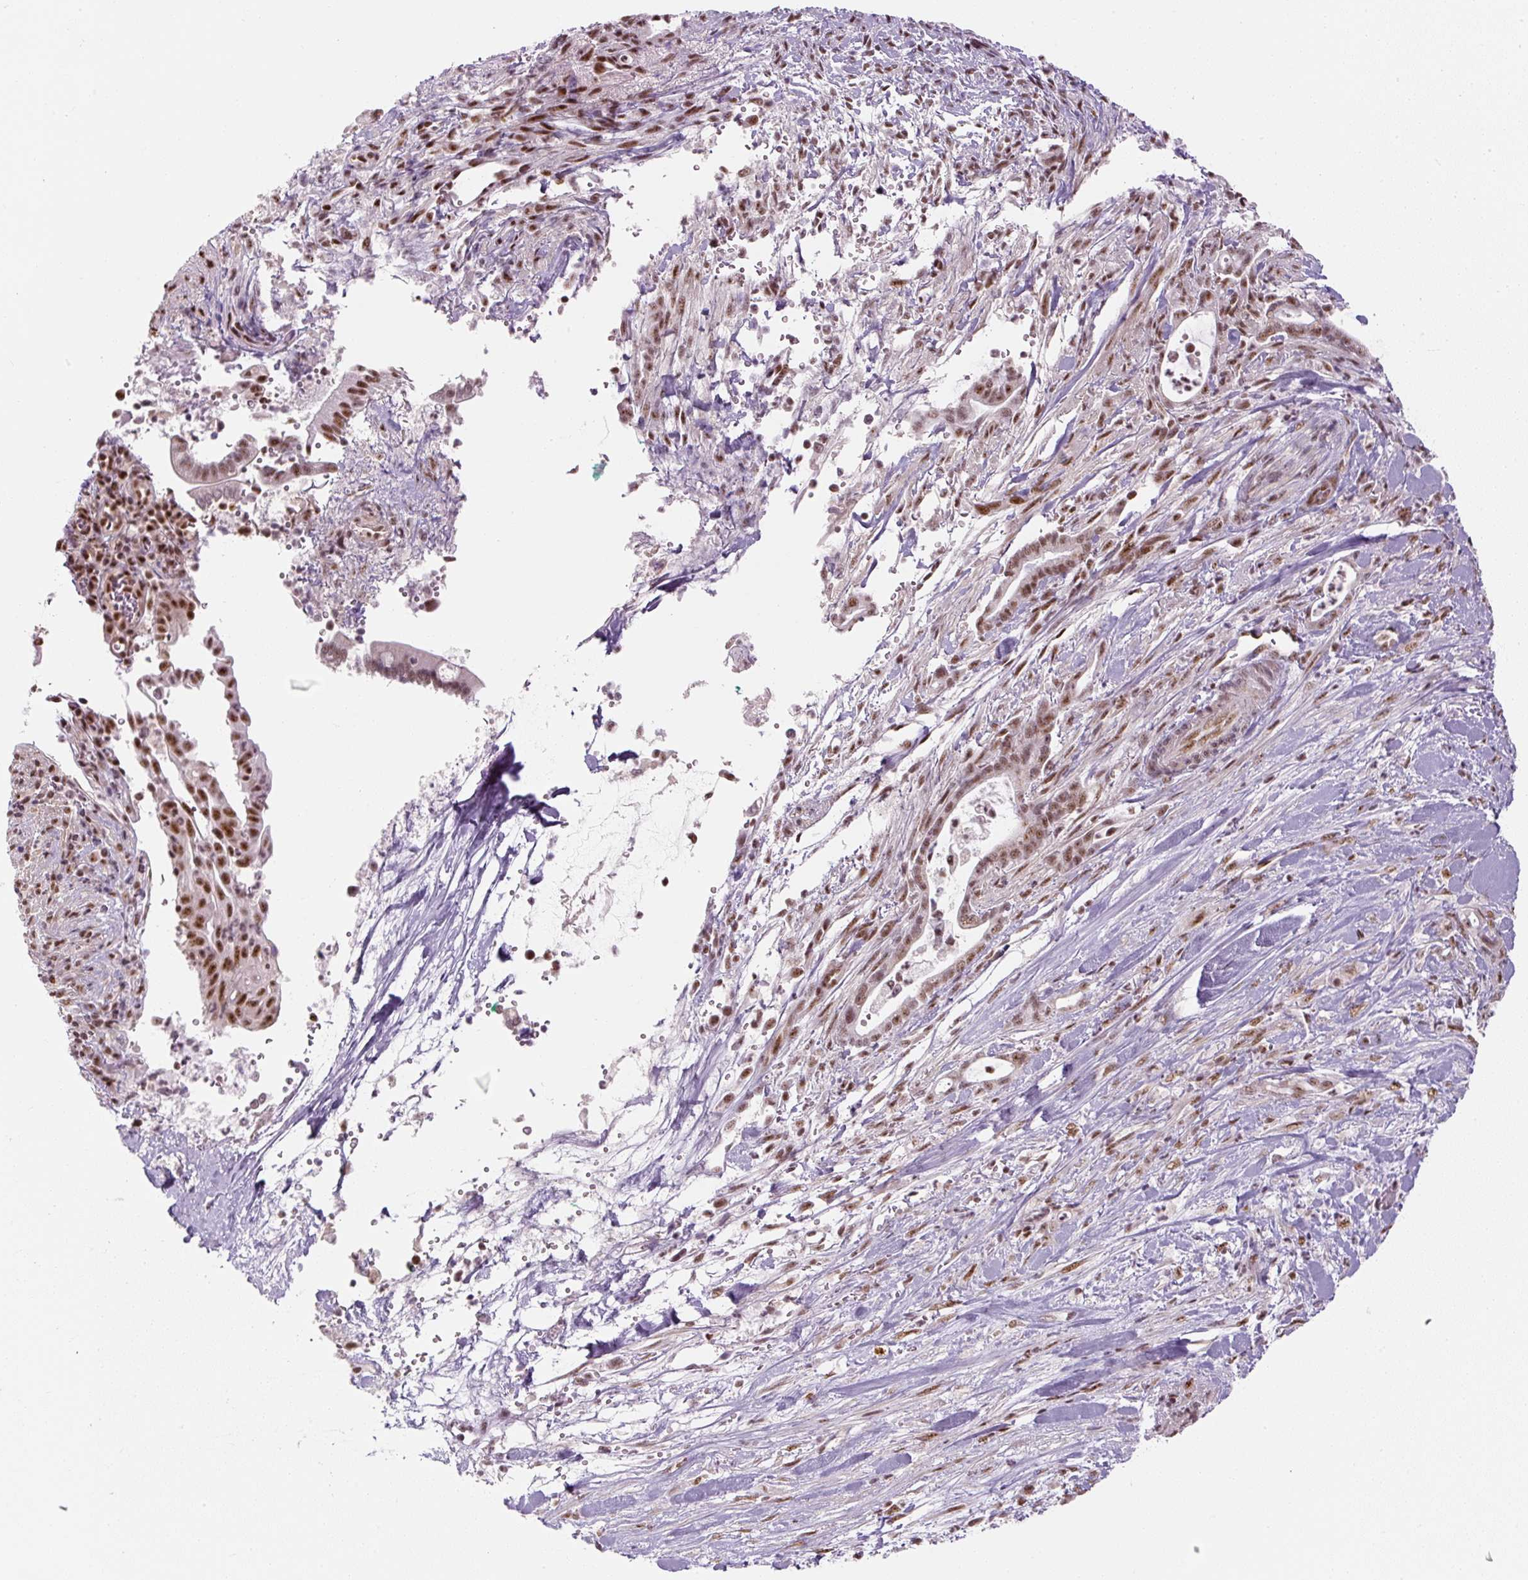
{"staining": {"intensity": "moderate", "quantity": ">75%", "location": "nuclear"}, "tissue": "pancreatic cancer", "cell_type": "Tumor cells", "image_type": "cancer", "snomed": [{"axis": "morphology", "description": "Normal tissue, NOS"}, {"axis": "morphology", "description": "Adenocarcinoma, NOS"}, {"axis": "topography", "description": "Pancreas"}], "caption": "DAB immunohistochemical staining of pancreatic cancer (adenocarcinoma) displays moderate nuclear protein positivity in approximately >75% of tumor cells.", "gene": "U2AF2", "patient": {"sex": "female", "age": 55}}